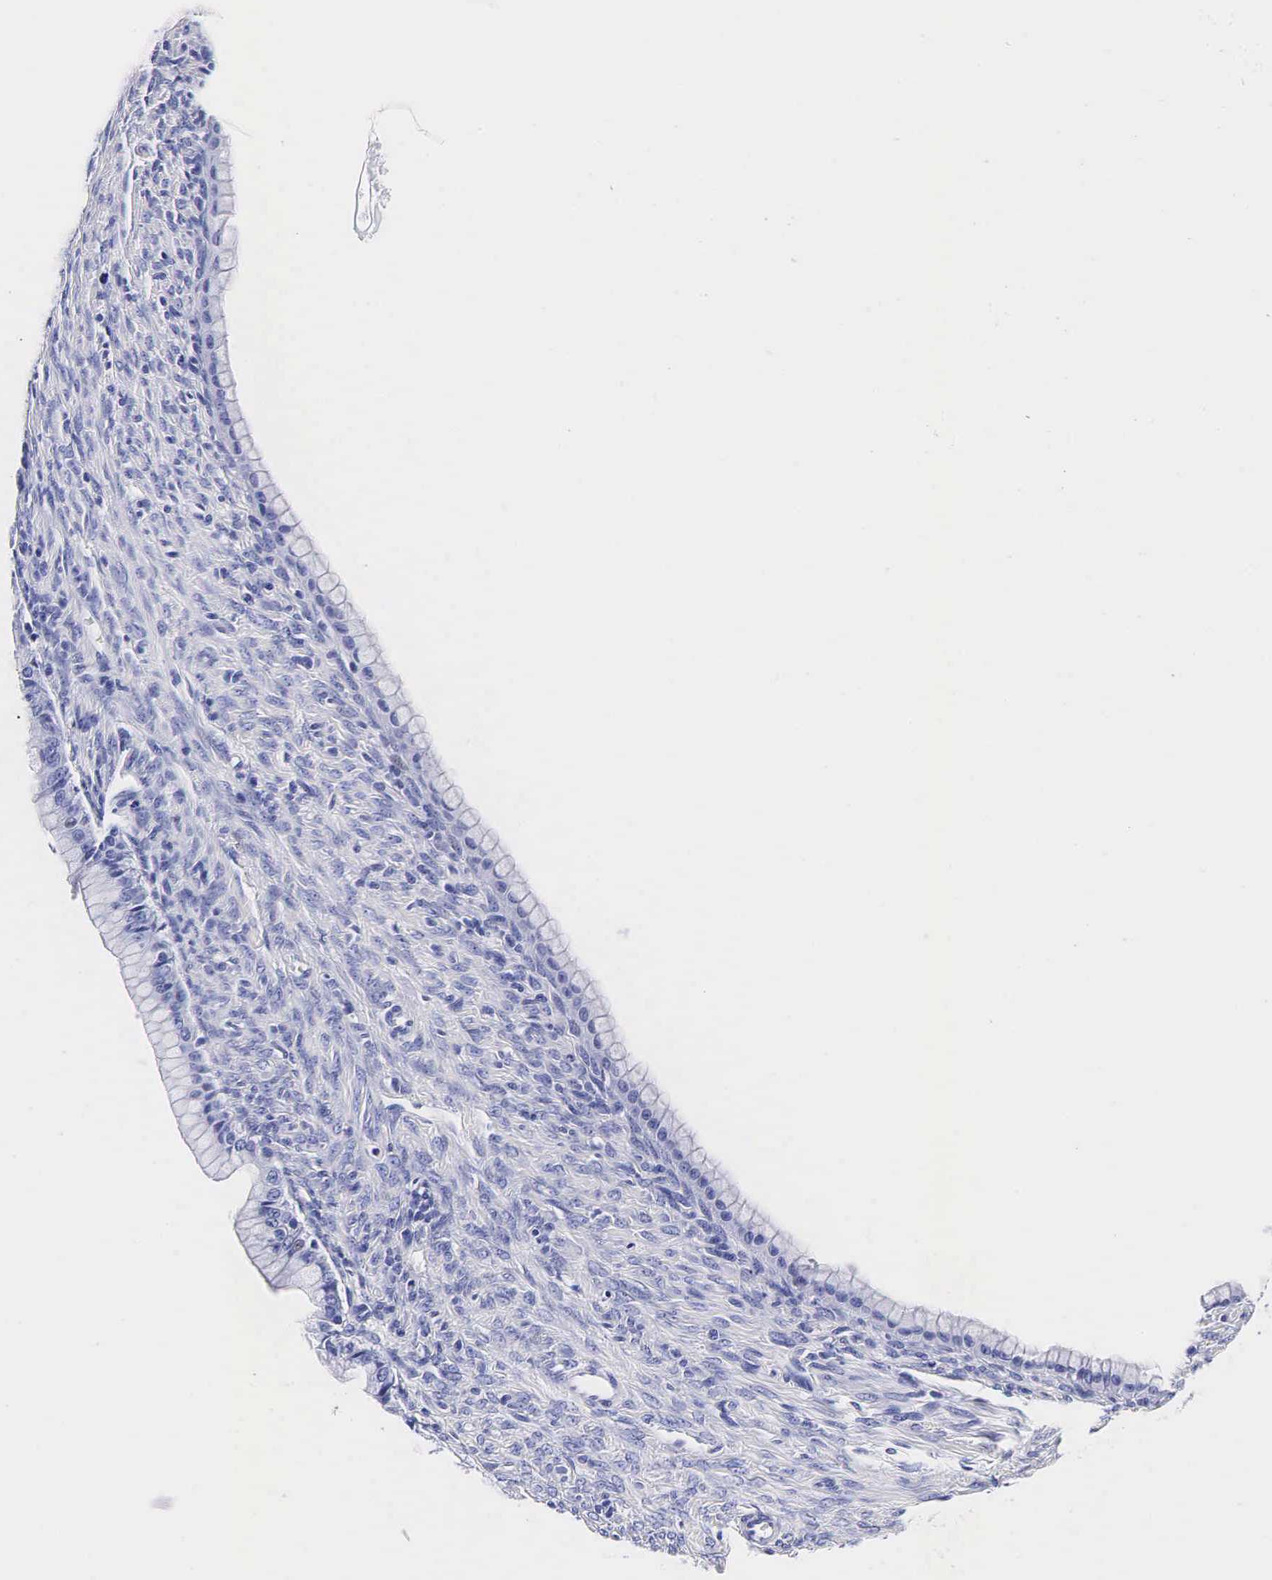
{"staining": {"intensity": "negative", "quantity": "none", "location": "none"}, "tissue": "ovarian cancer", "cell_type": "Tumor cells", "image_type": "cancer", "snomed": [{"axis": "morphology", "description": "Cystadenocarcinoma, mucinous, NOS"}, {"axis": "topography", "description": "Ovary"}], "caption": "Immunohistochemistry of ovarian cancer (mucinous cystadenocarcinoma) demonstrates no staining in tumor cells.", "gene": "TG", "patient": {"sex": "female", "age": 25}}